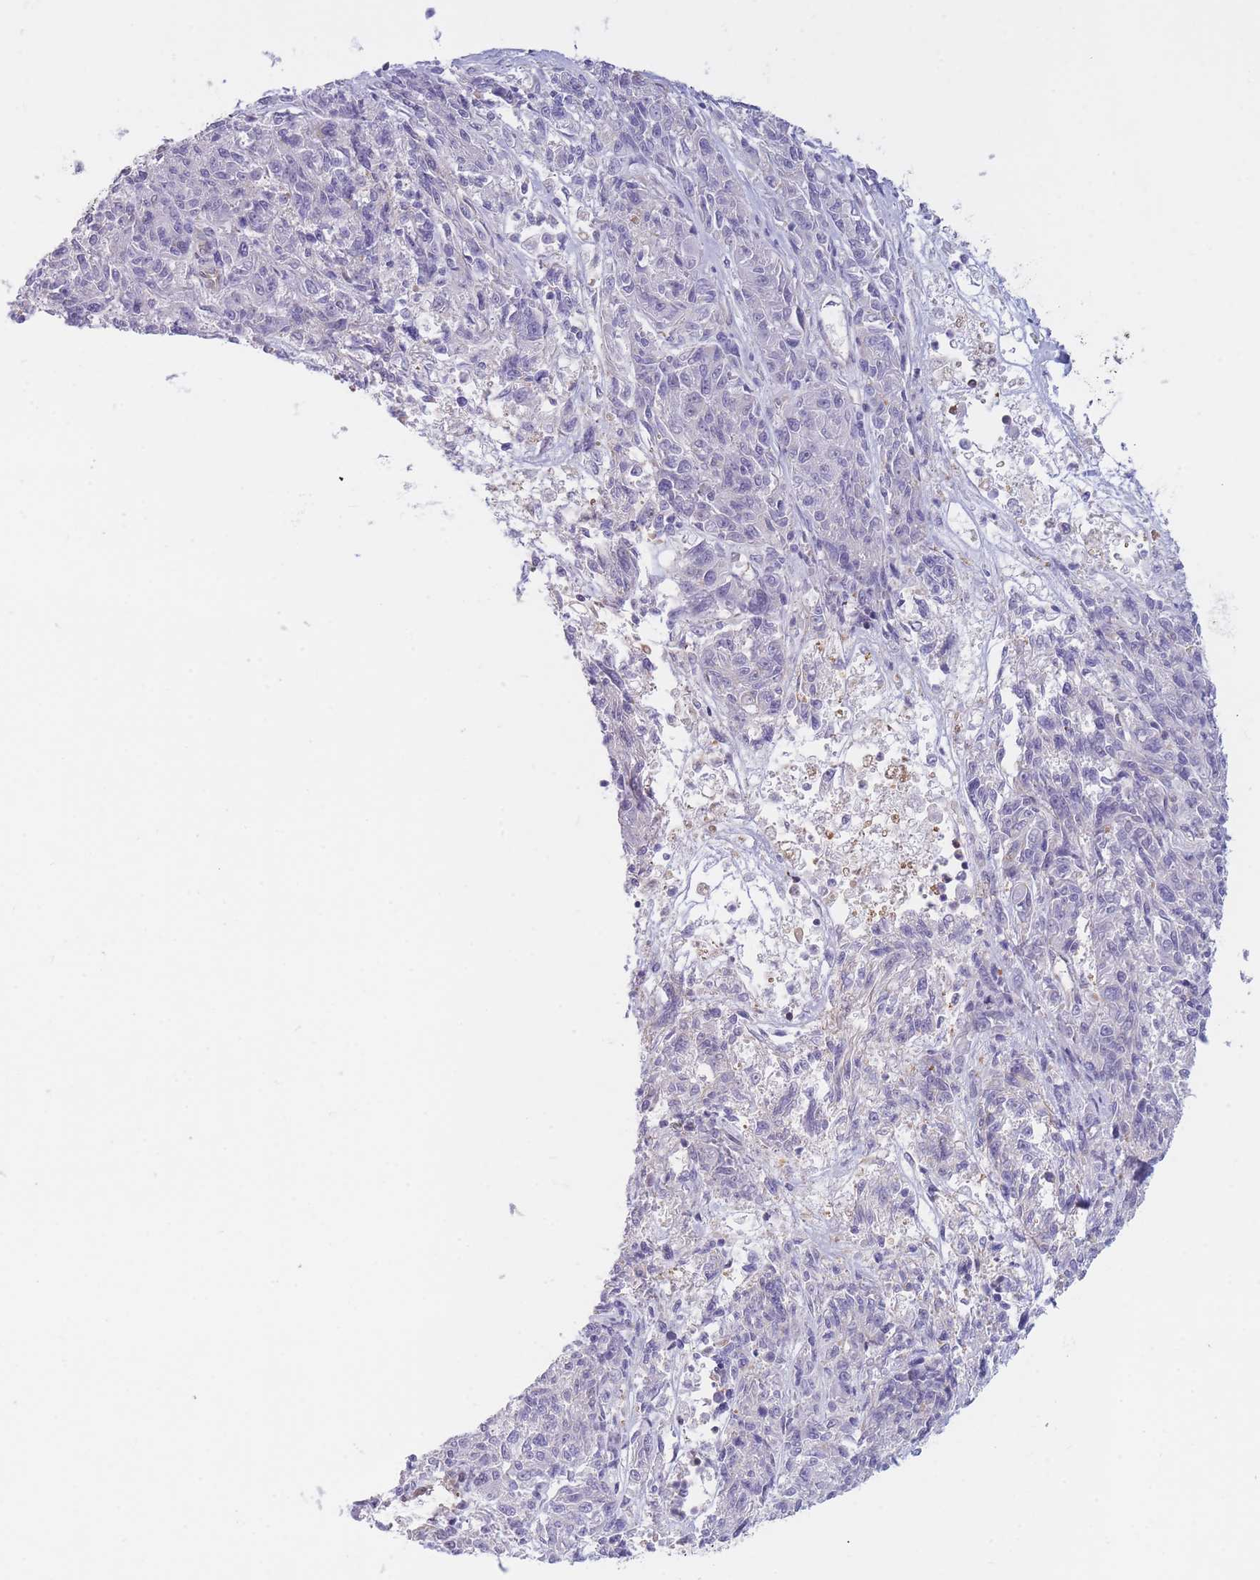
{"staining": {"intensity": "negative", "quantity": "none", "location": "none"}, "tissue": "melanoma", "cell_type": "Tumor cells", "image_type": "cancer", "snomed": [{"axis": "morphology", "description": "Malignant melanoma, NOS"}, {"axis": "topography", "description": "Skin"}], "caption": "DAB (3,3'-diaminobenzidine) immunohistochemical staining of malignant melanoma shows no significant positivity in tumor cells.", "gene": "CDC25B", "patient": {"sex": "male", "age": 53}}